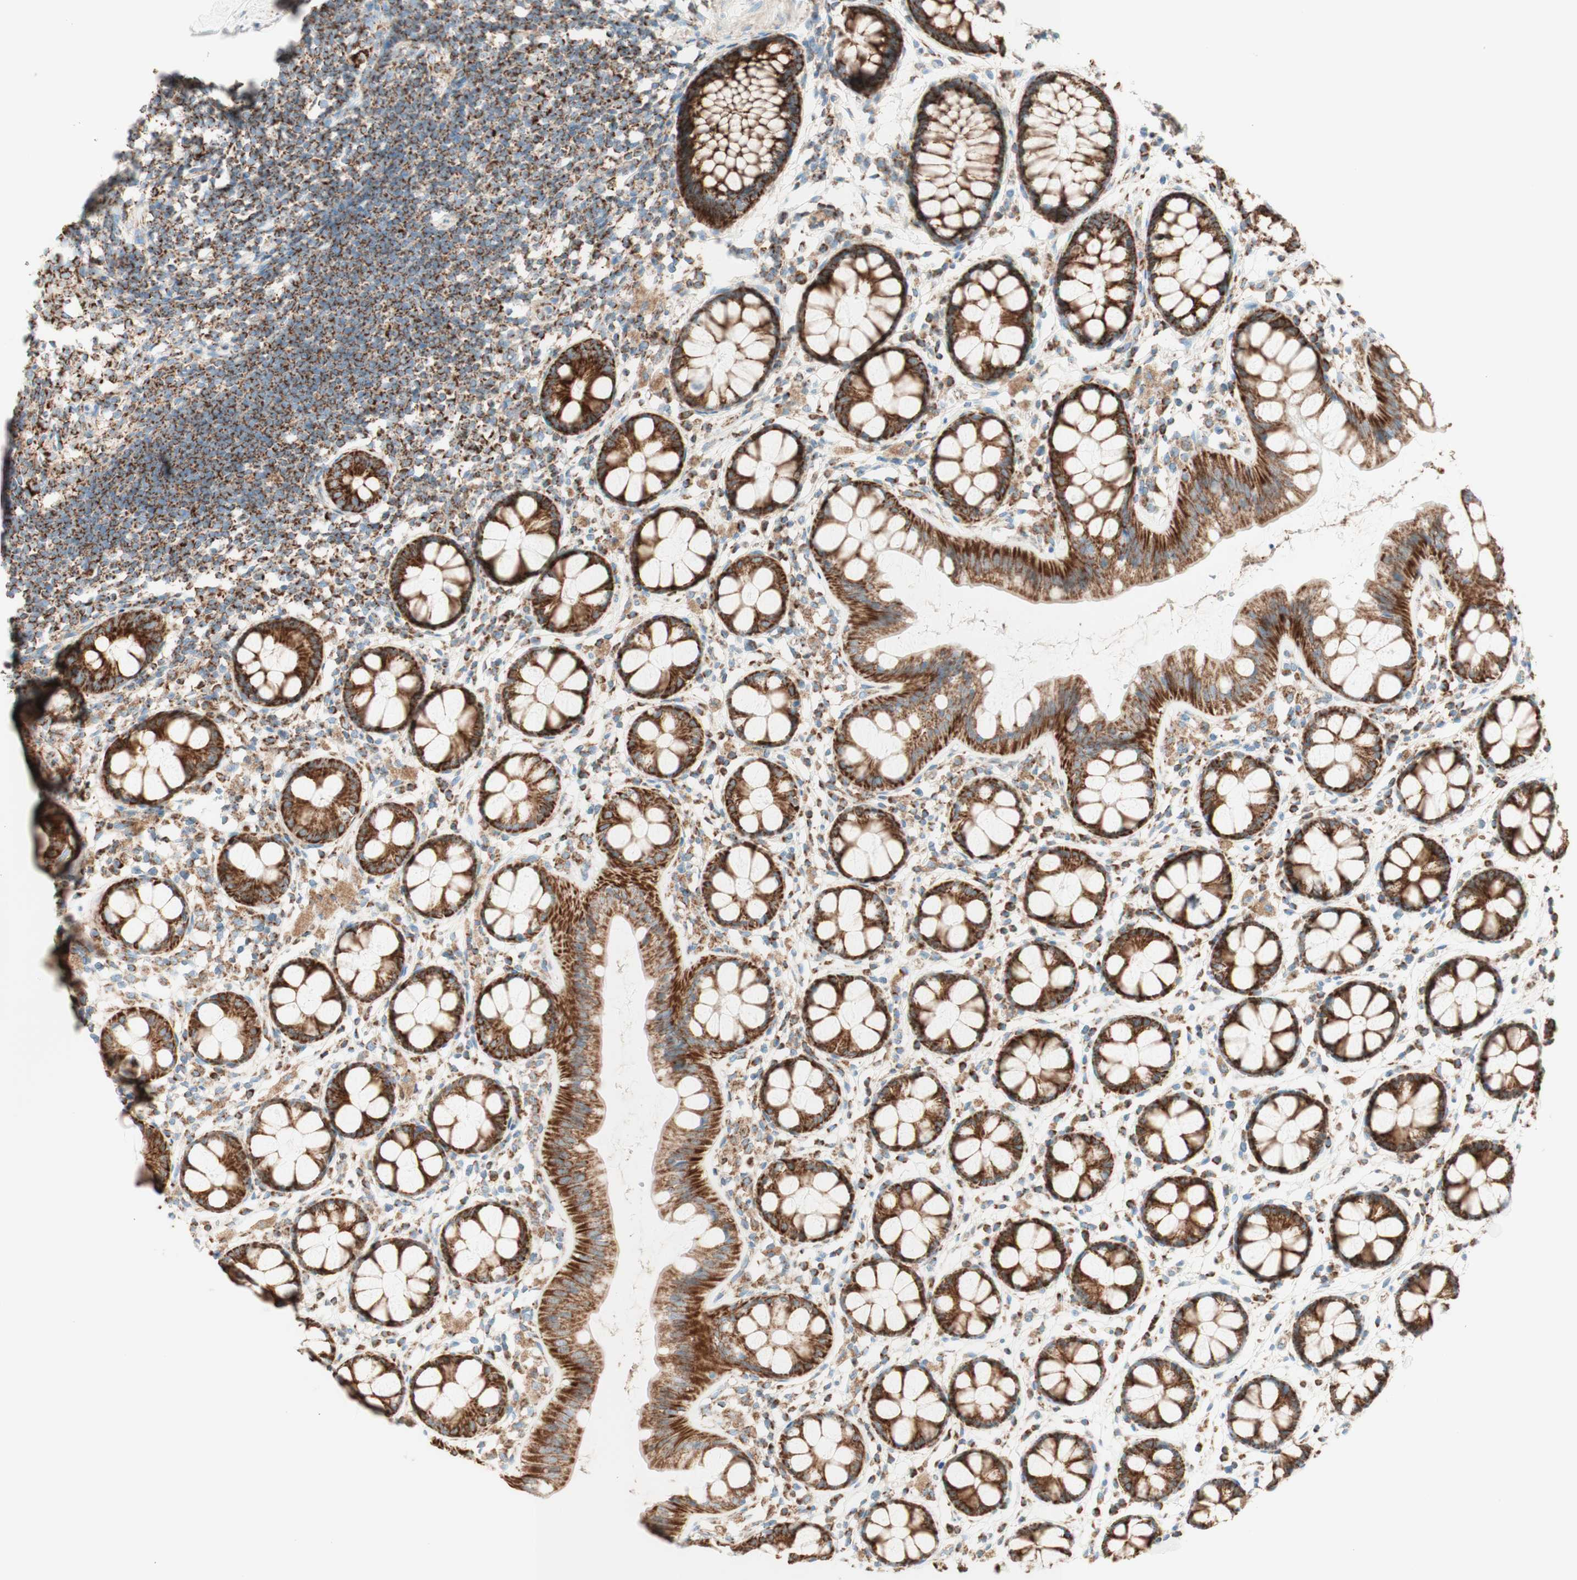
{"staining": {"intensity": "strong", "quantity": ">75%", "location": "cytoplasmic/membranous"}, "tissue": "rectum", "cell_type": "Glandular cells", "image_type": "normal", "snomed": [{"axis": "morphology", "description": "Normal tissue, NOS"}, {"axis": "topography", "description": "Rectum"}], "caption": "Protein analysis of benign rectum reveals strong cytoplasmic/membranous staining in about >75% of glandular cells.", "gene": "TOMM20", "patient": {"sex": "female", "age": 66}}